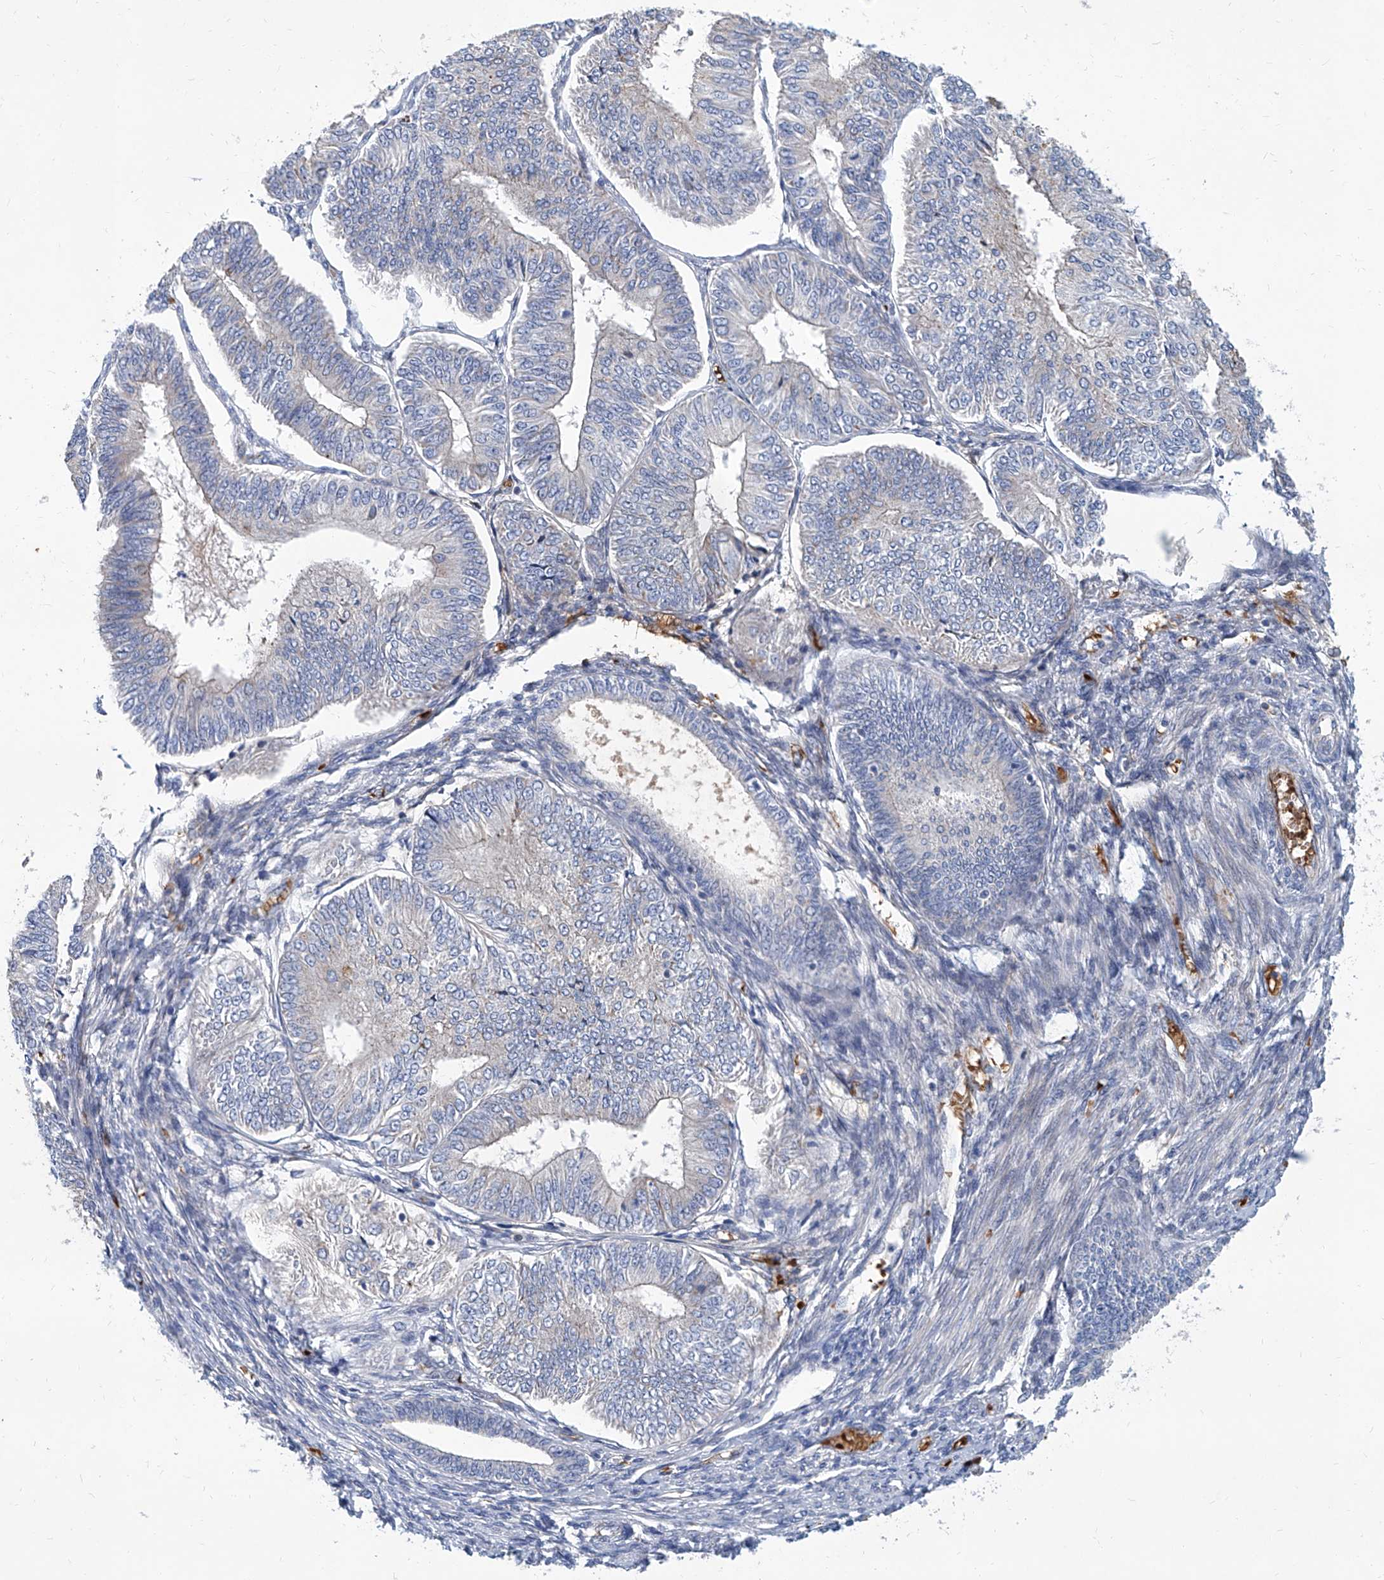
{"staining": {"intensity": "negative", "quantity": "none", "location": "none"}, "tissue": "endometrial cancer", "cell_type": "Tumor cells", "image_type": "cancer", "snomed": [{"axis": "morphology", "description": "Adenocarcinoma, NOS"}, {"axis": "topography", "description": "Endometrium"}], "caption": "Immunohistochemistry (IHC) micrograph of neoplastic tissue: endometrial adenocarcinoma stained with DAB reveals no significant protein staining in tumor cells.", "gene": "FPR2", "patient": {"sex": "female", "age": 58}}